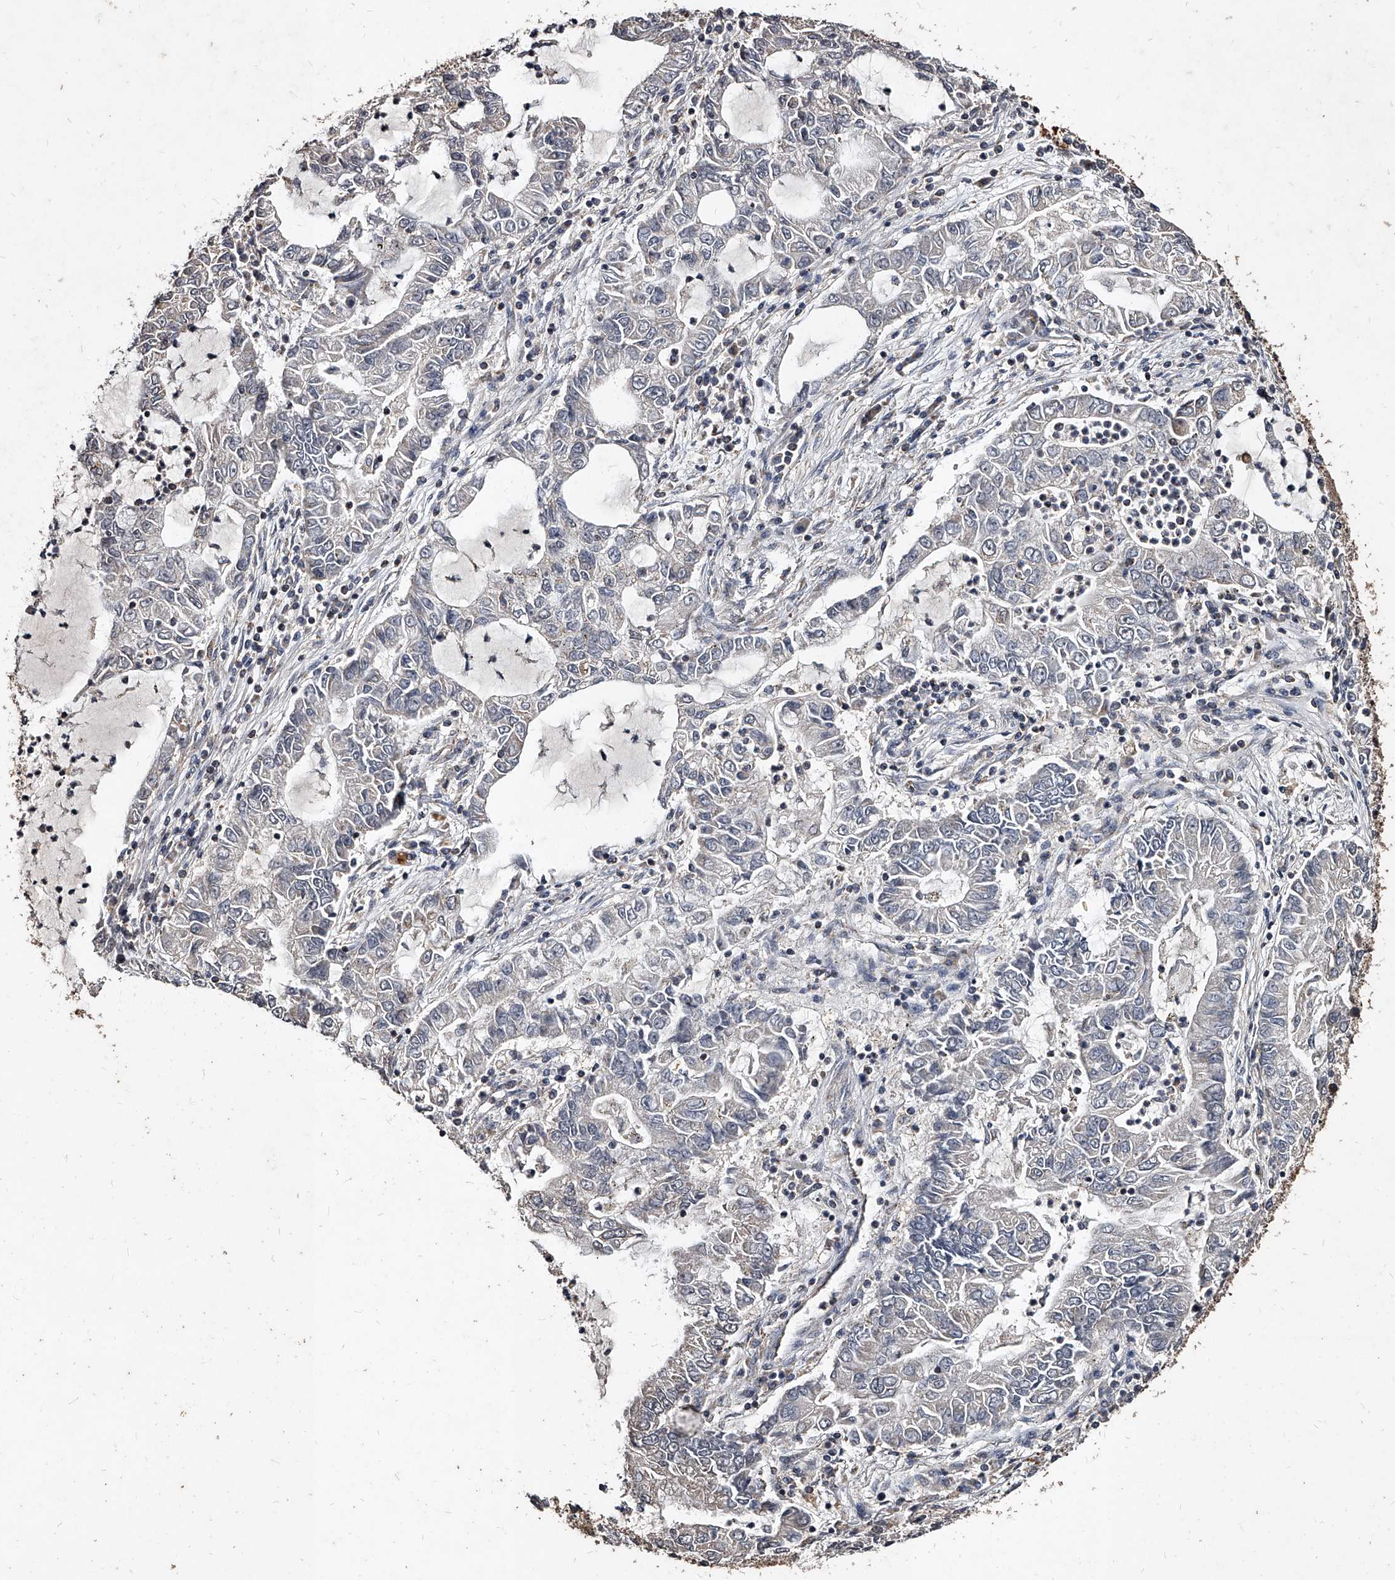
{"staining": {"intensity": "negative", "quantity": "none", "location": "none"}, "tissue": "lung cancer", "cell_type": "Tumor cells", "image_type": "cancer", "snomed": [{"axis": "morphology", "description": "Adenocarcinoma, NOS"}, {"axis": "topography", "description": "Lung"}], "caption": "Tumor cells show no significant protein expression in lung adenocarcinoma.", "gene": "GPR183", "patient": {"sex": "female", "age": 51}}